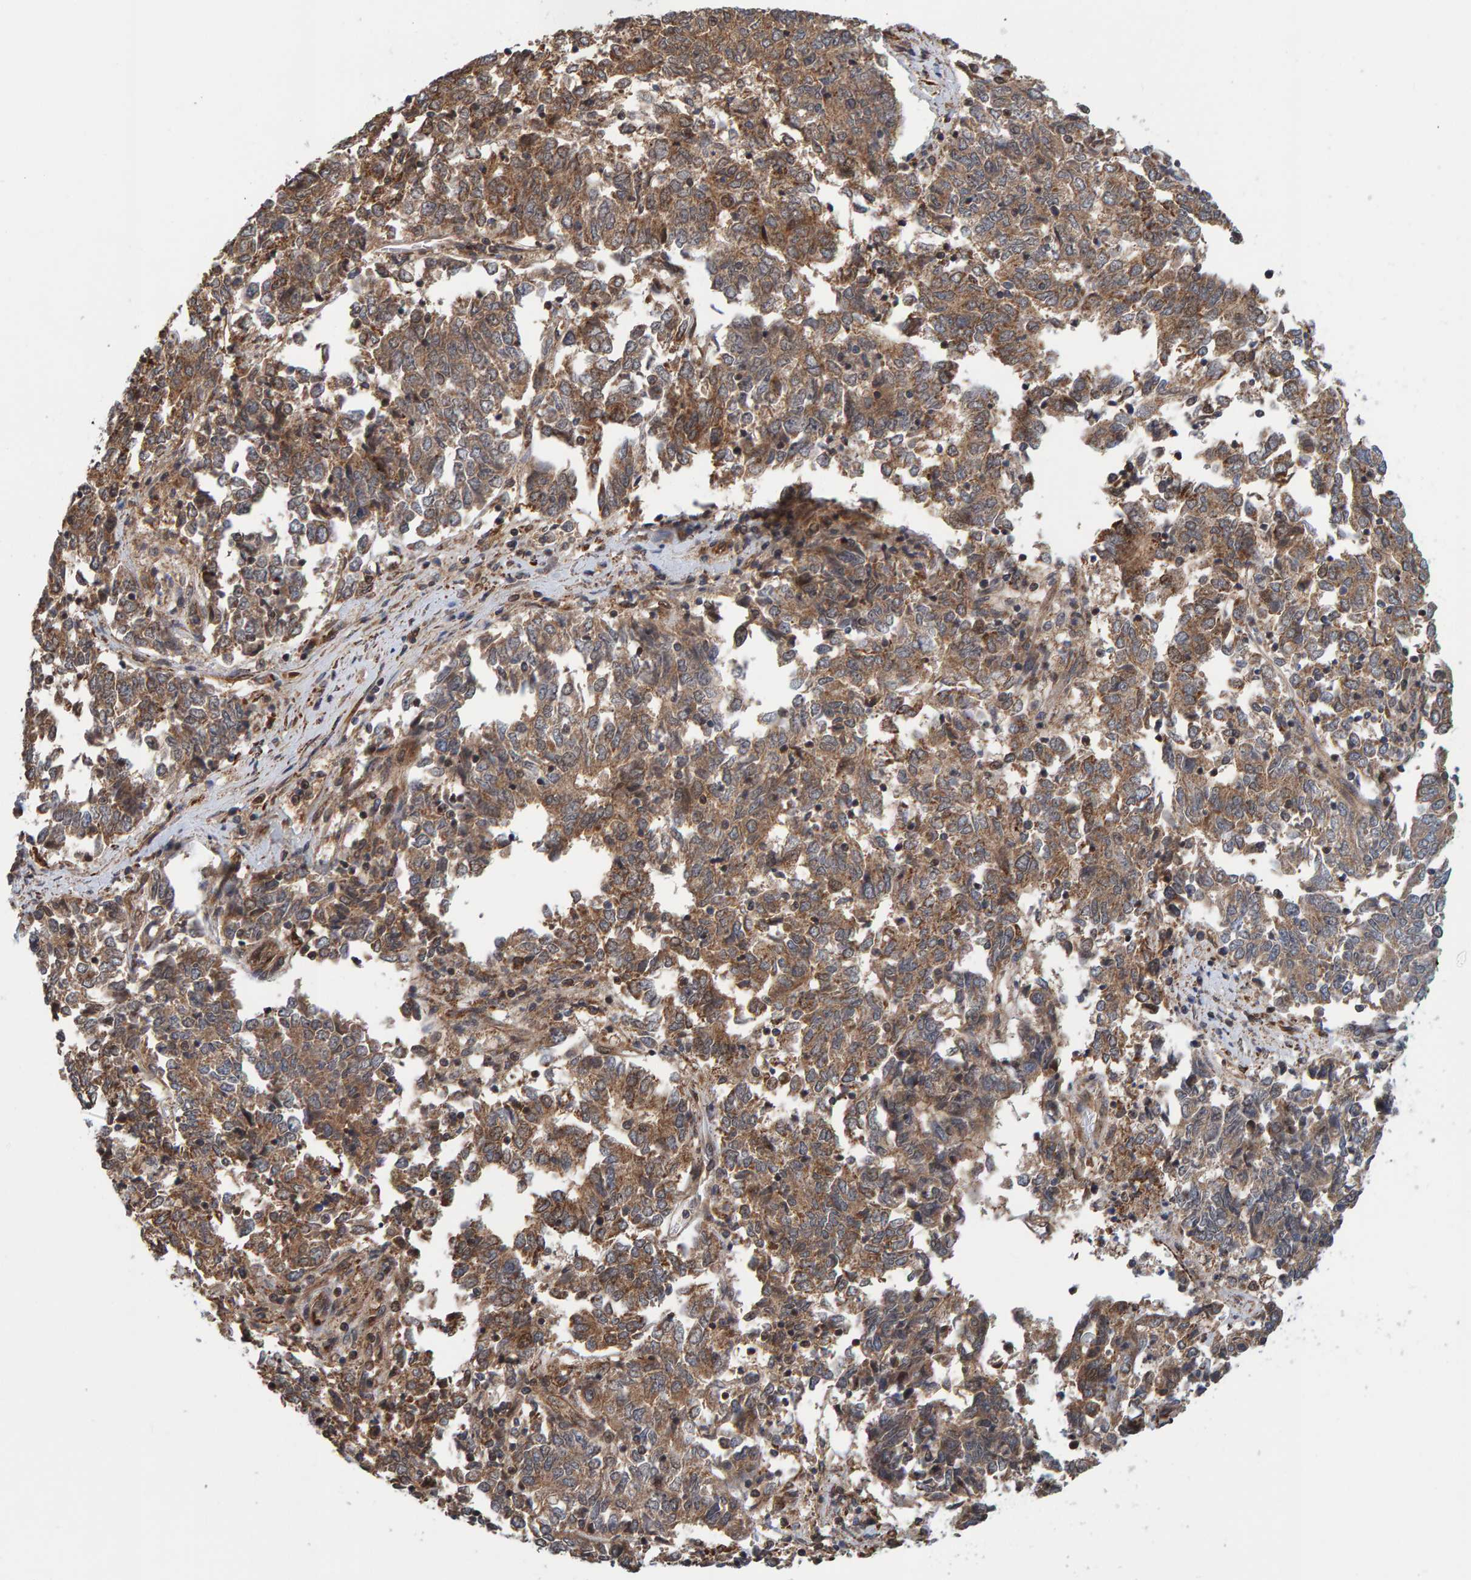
{"staining": {"intensity": "moderate", "quantity": ">75%", "location": "cytoplasmic/membranous"}, "tissue": "endometrial cancer", "cell_type": "Tumor cells", "image_type": "cancer", "snomed": [{"axis": "morphology", "description": "Adenocarcinoma, NOS"}, {"axis": "topography", "description": "Endometrium"}], "caption": "Tumor cells reveal medium levels of moderate cytoplasmic/membranous expression in approximately >75% of cells in human endometrial adenocarcinoma. The staining was performed using DAB to visualize the protein expression in brown, while the nuclei were stained in blue with hematoxylin (Magnification: 20x).", "gene": "SCRN2", "patient": {"sex": "female", "age": 80}}